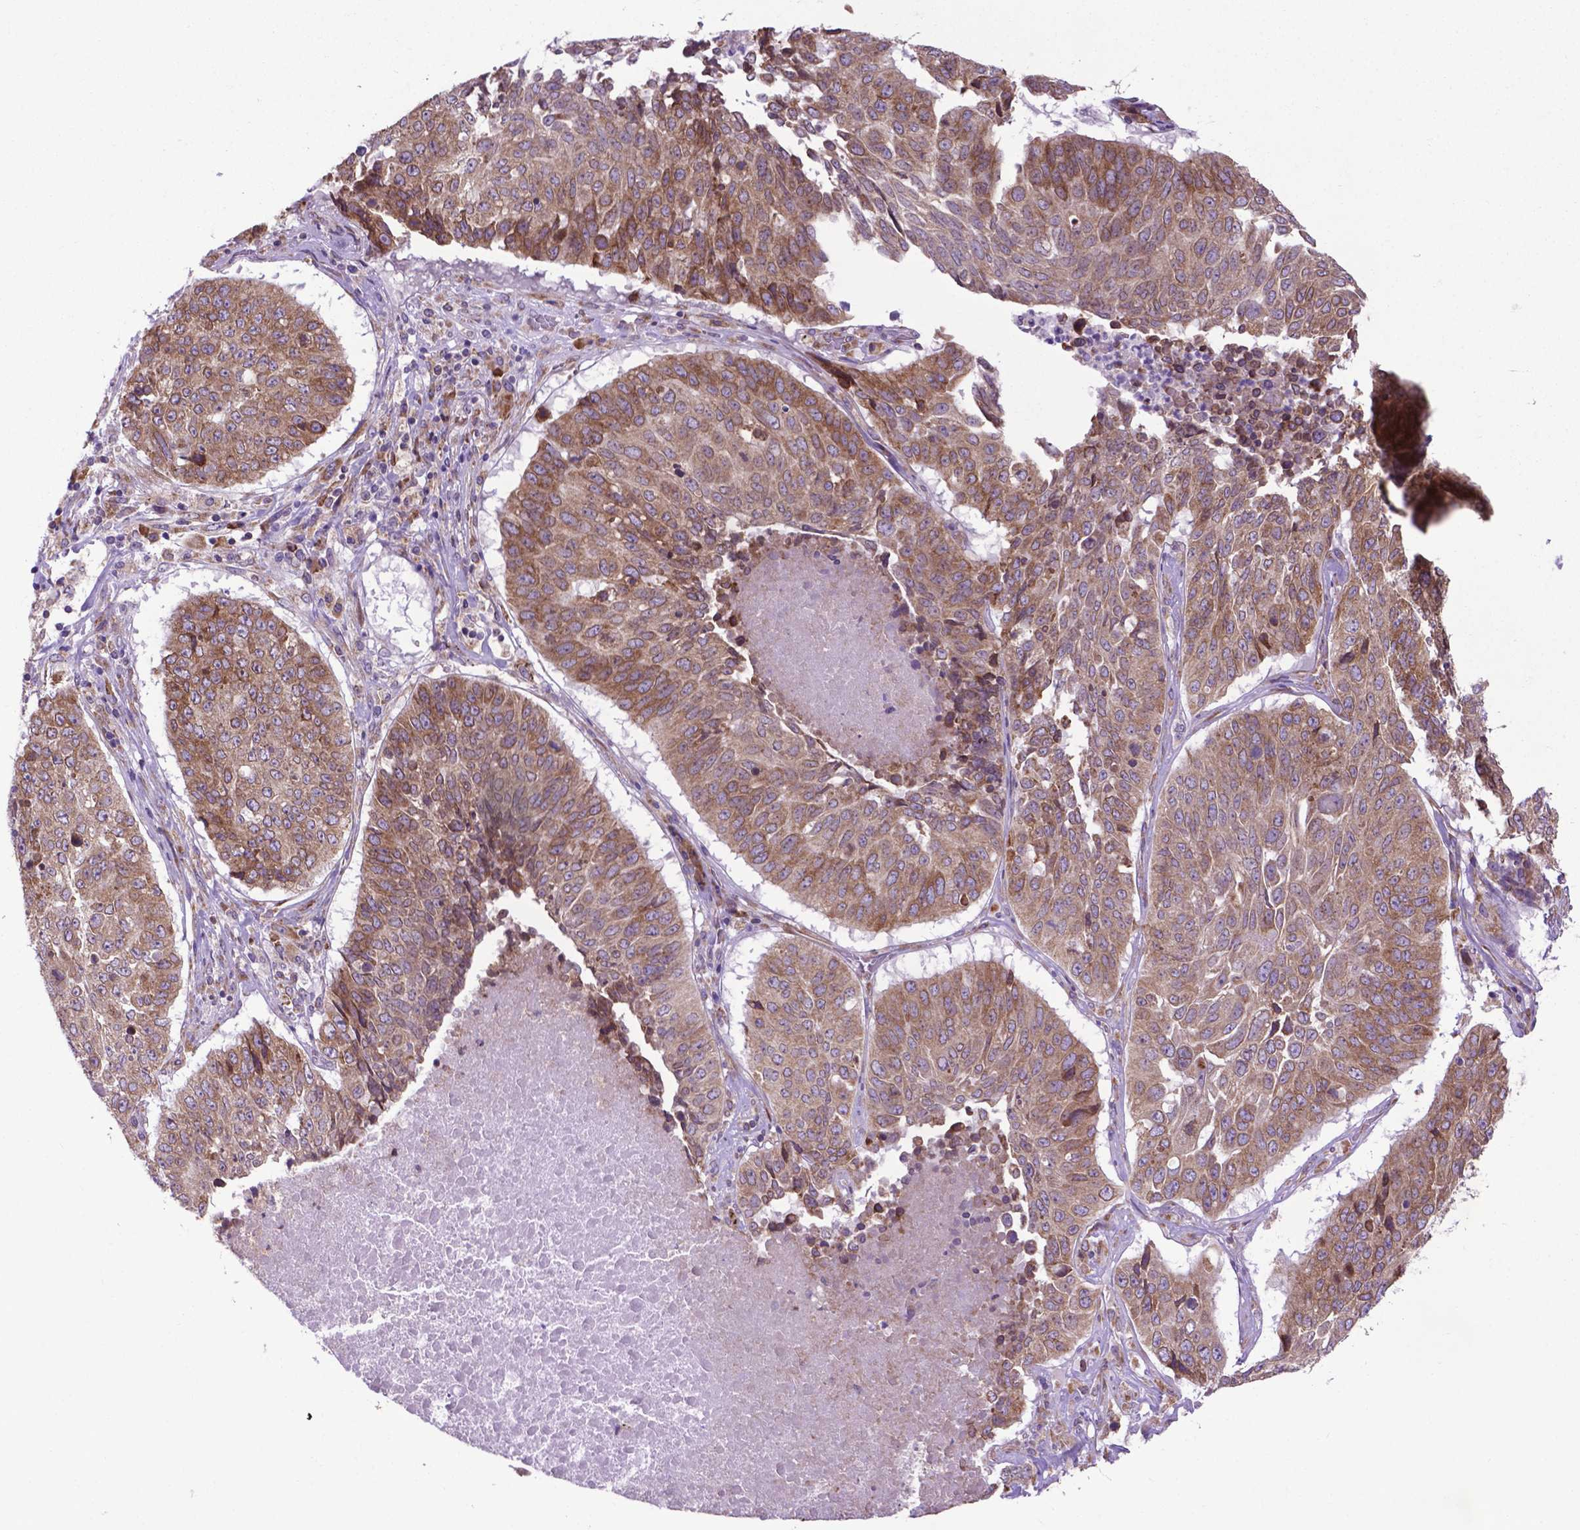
{"staining": {"intensity": "weak", "quantity": ">75%", "location": "cytoplasmic/membranous"}, "tissue": "lung cancer", "cell_type": "Tumor cells", "image_type": "cancer", "snomed": [{"axis": "morphology", "description": "Normal tissue, NOS"}, {"axis": "morphology", "description": "Squamous cell carcinoma, NOS"}, {"axis": "topography", "description": "Bronchus"}, {"axis": "topography", "description": "Lung"}], "caption": "Immunohistochemical staining of lung cancer exhibits weak cytoplasmic/membranous protein staining in about >75% of tumor cells.", "gene": "WDR83OS", "patient": {"sex": "male", "age": 64}}